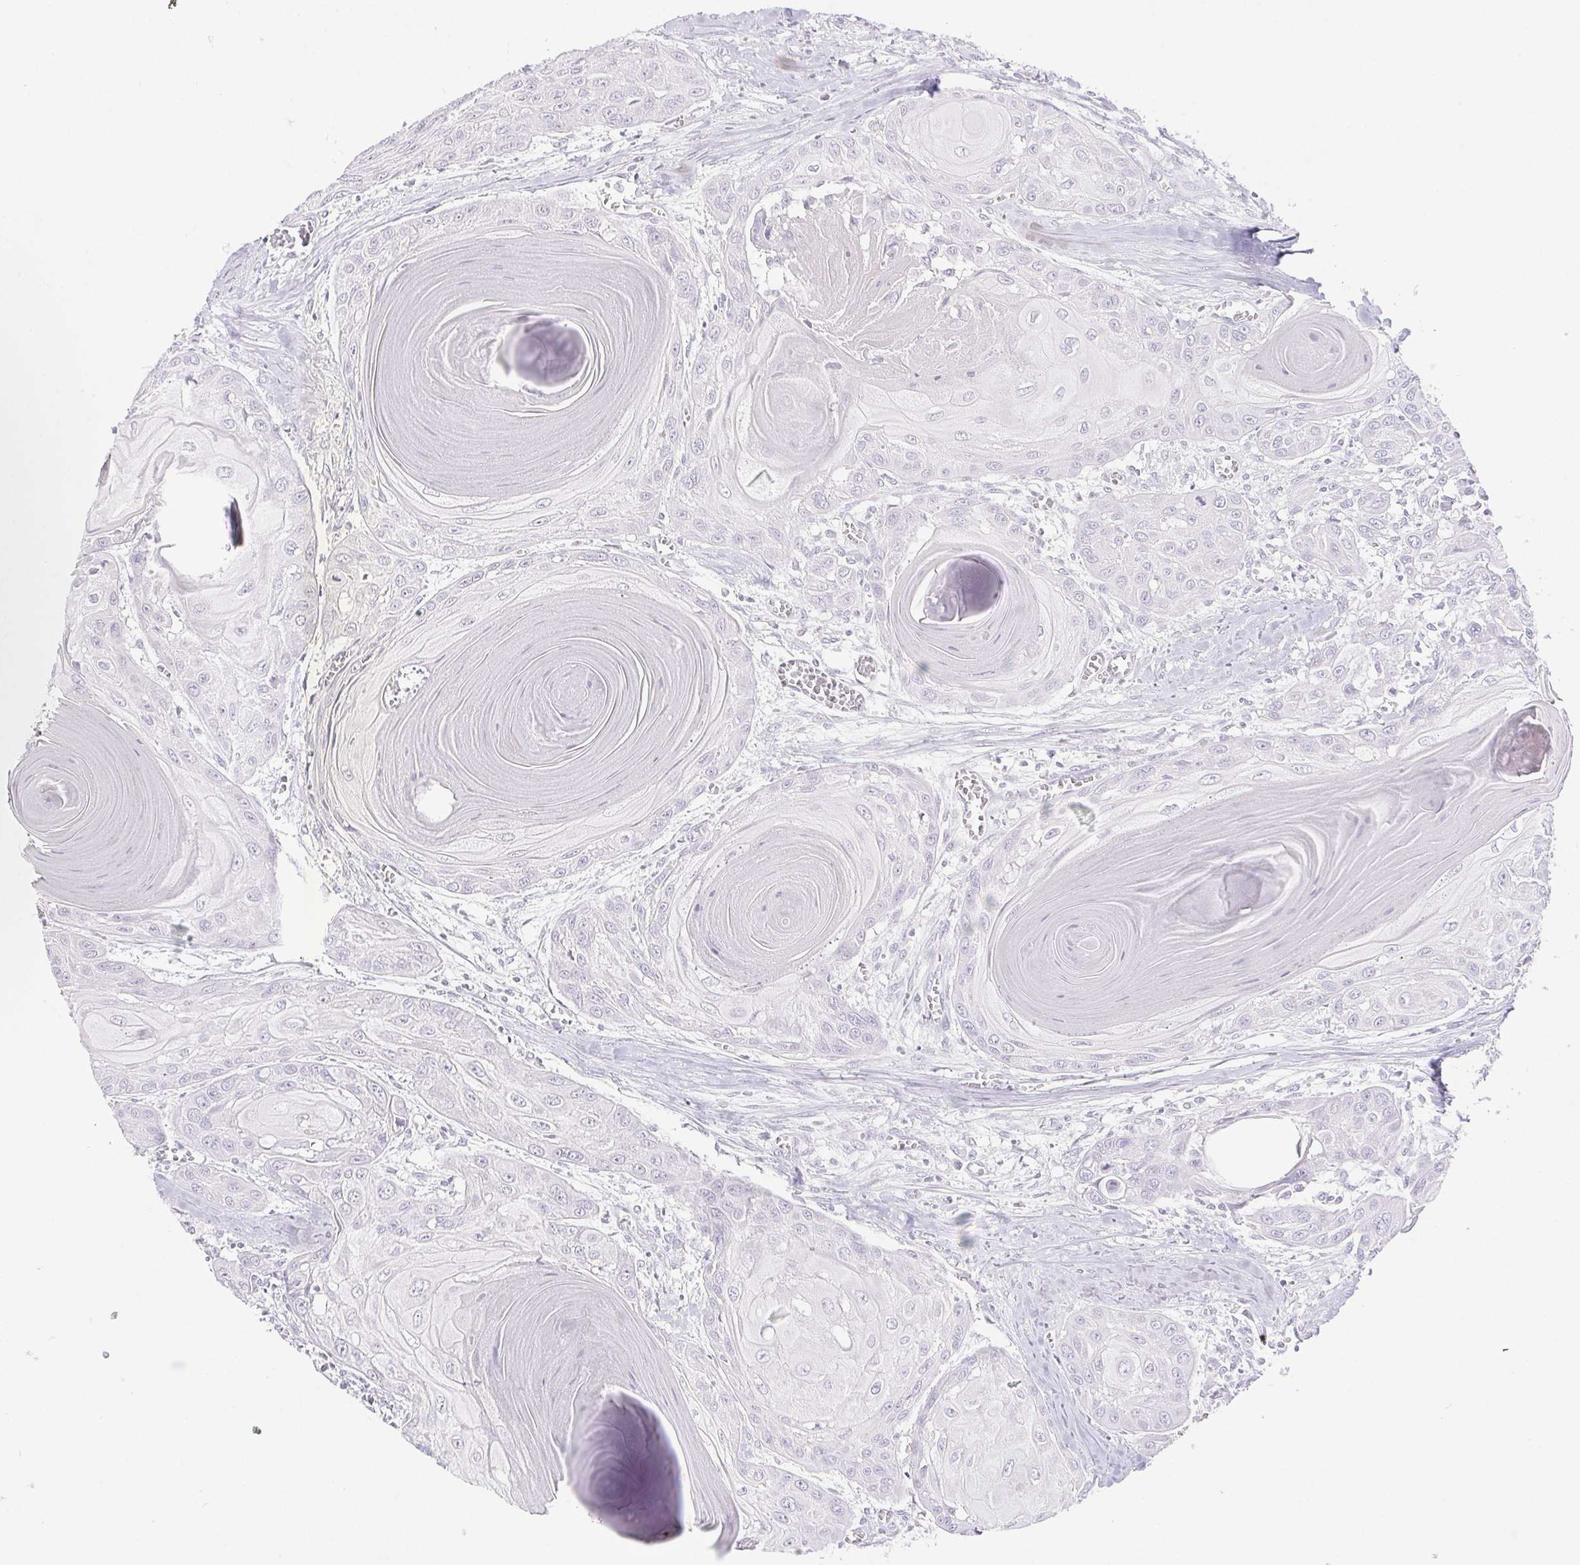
{"staining": {"intensity": "negative", "quantity": "none", "location": "none"}, "tissue": "head and neck cancer", "cell_type": "Tumor cells", "image_type": "cancer", "snomed": [{"axis": "morphology", "description": "Squamous cell carcinoma, NOS"}, {"axis": "topography", "description": "Oral tissue"}, {"axis": "topography", "description": "Head-Neck"}], "caption": "This is an IHC image of human head and neck cancer. There is no positivity in tumor cells.", "gene": "ERP27", "patient": {"sex": "male", "age": 71}}